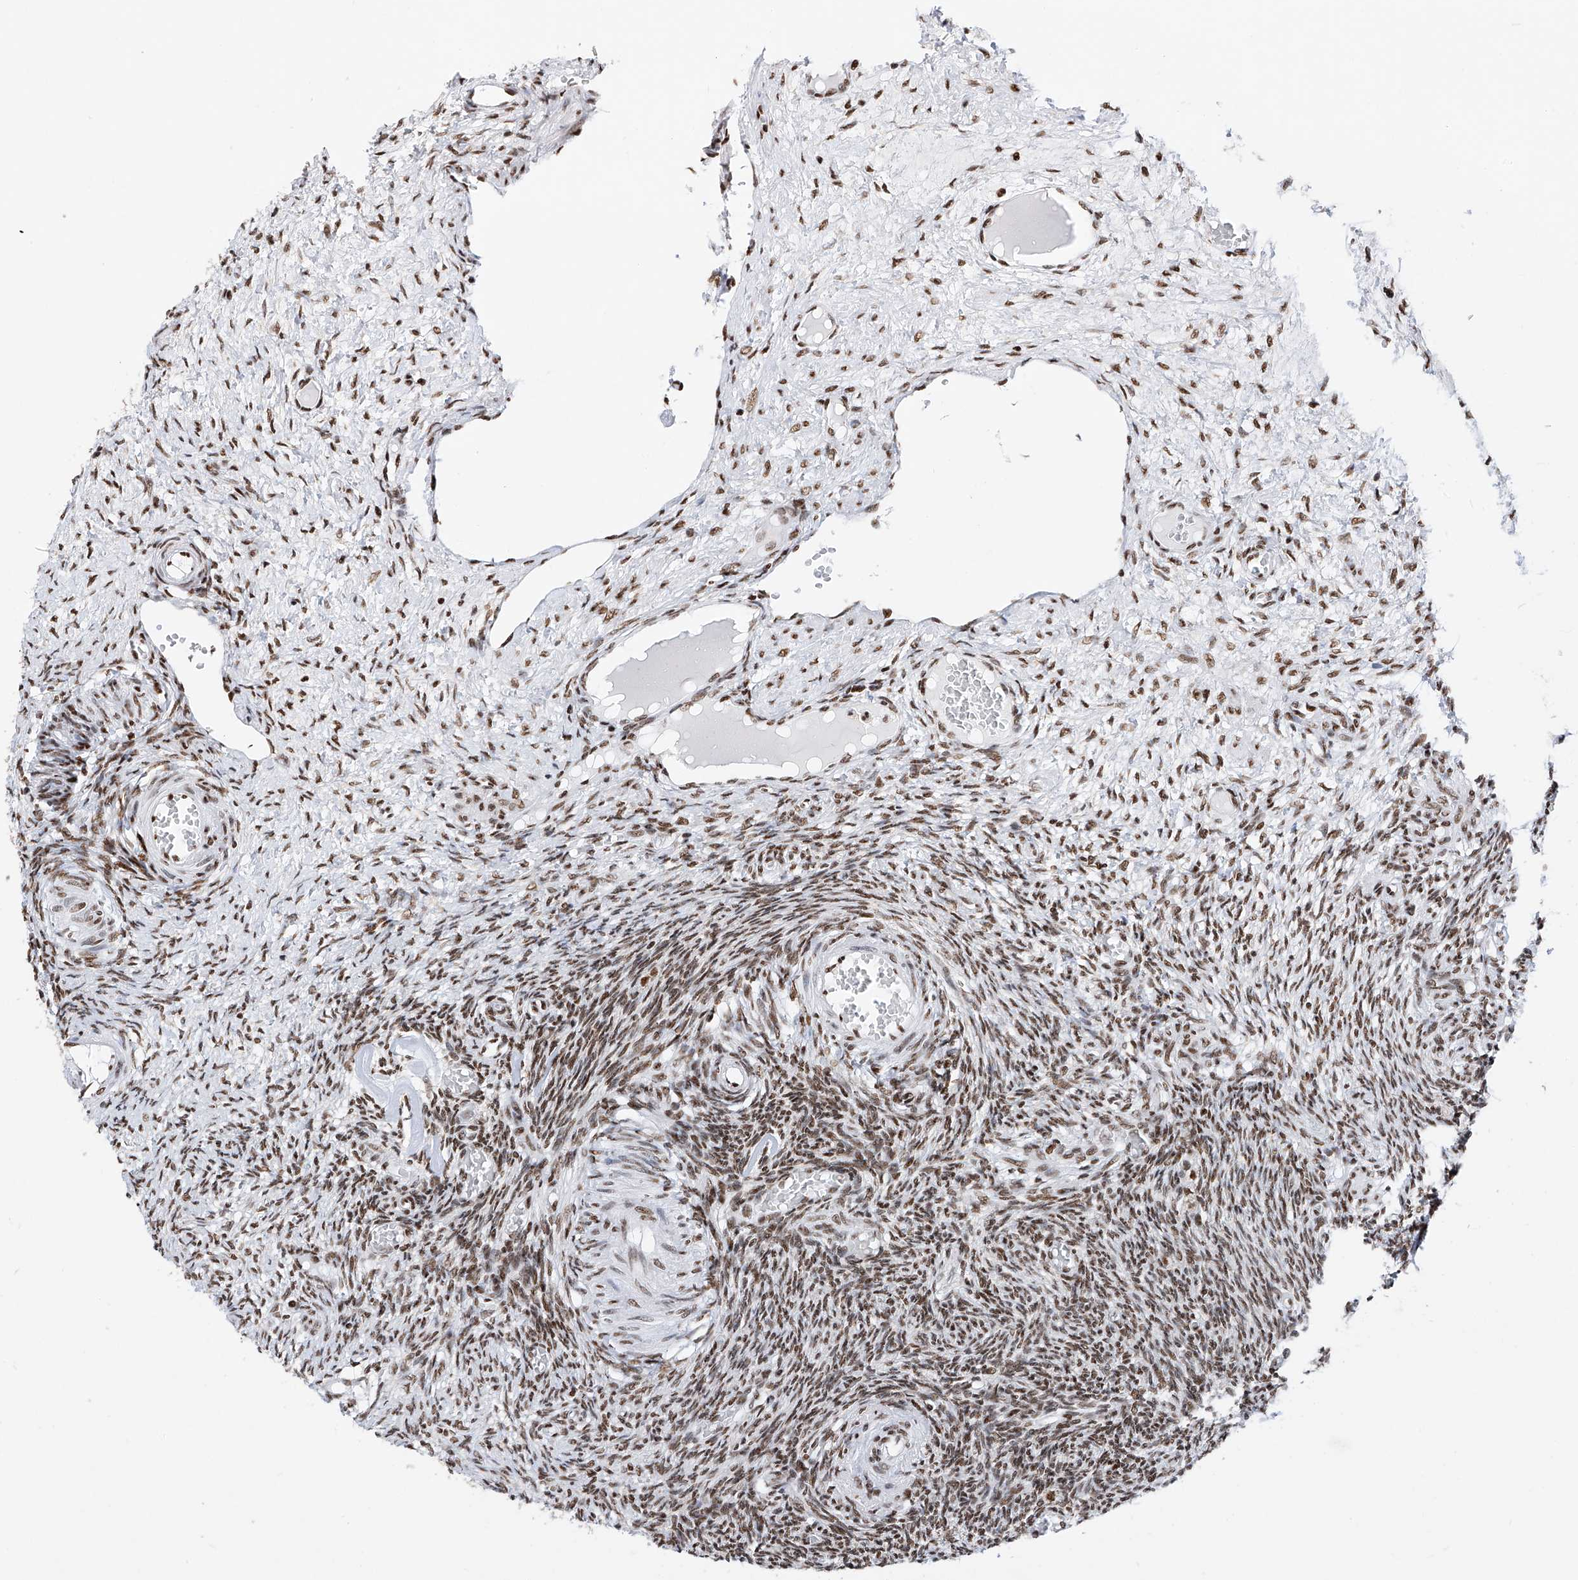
{"staining": {"intensity": "moderate", "quantity": ">75%", "location": "nuclear"}, "tissue": "ovary", "cell_type": "Ovarian stroma cells", "image_type": "normal", "snomed": [{"axis": "morphology", "description": "Normal tissue, NOS"}, {"axis": "topography", "description": "Ovary"}], "caption": "Immunohistochemical staining of unremarkable human ovary demonstrates moderate nuclear protein positivity in about >75% of ovarian stroma cells. The staining was performed using DAB (3,3'-diaminobenzidine), with brown indicating positive protein expression. Nuclei are stained blue with hematoxylin.", "gene": "SRSF6", "patient": {"sex": "female", "age": 27}}